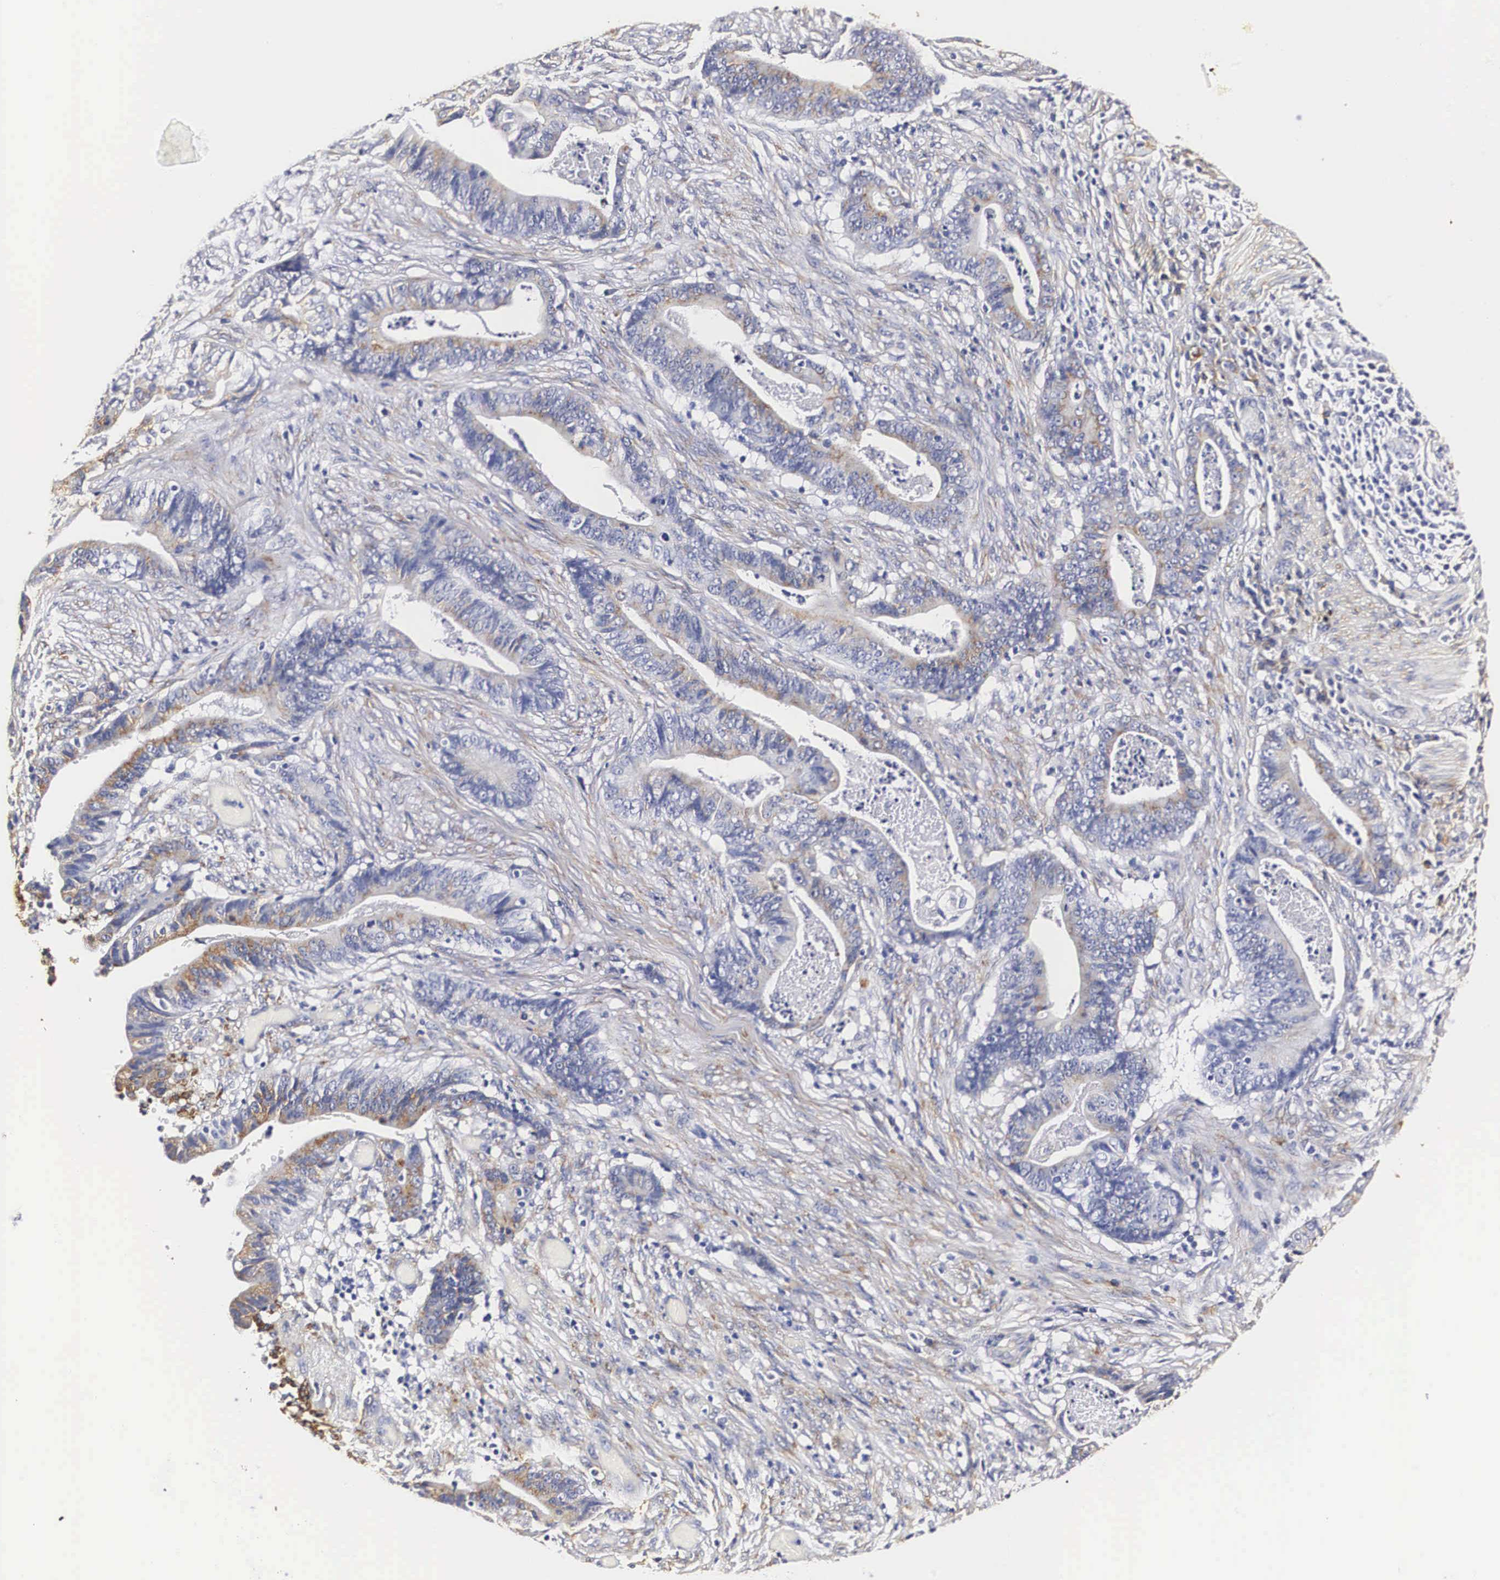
{"staining": {"intensity": "weak", "quantity": "25%-75%", "location": "cytoplasmic/membranous"}, "tissue": "stomach cancer", "cell_type": "Tumor cells", "image_type": "cancer", "snomed": [{"axis": "morphology", "description": "Adenocarcinoma, NOS"}, {"axis": "topography", "description": "Stomach, lower"}], "caption": "A brown stain shows weak cytoplasmic/membranous positivity of a protein in human adenocarcinoma (stomach) tumor cells.", "gene": "CKAP4", "patient": {"sex": "female", "age": 86}}